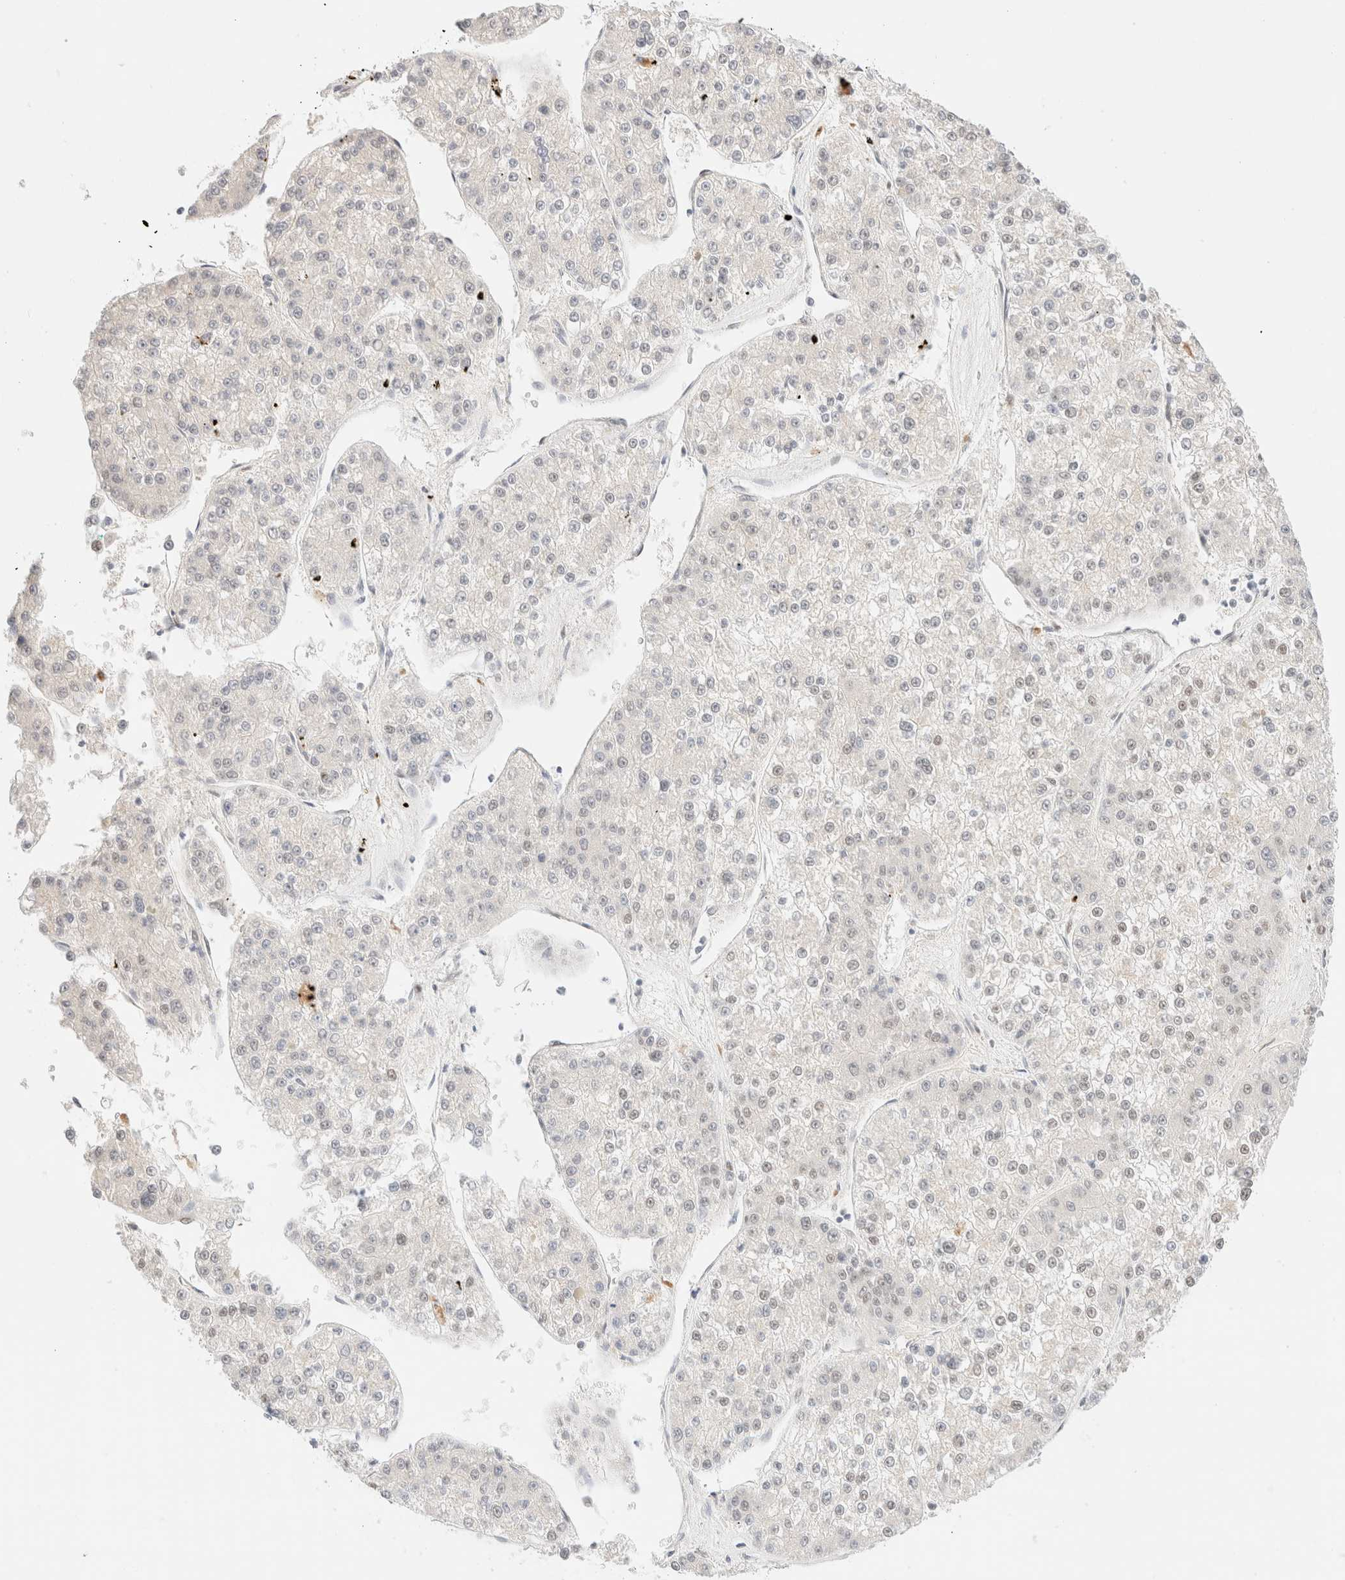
{"staining": {"intensity": "weak", "quantity": "<25%", "location": "nuclear"}, "tissue": "liver cancer", "cell_type": "Tumor cells", "image_type": "cancer", "snomed": [{"axis": "morphology", "description": "Carcinoma, Hepatocellular, NOS"}, {"axis": "topography", "description": "Liver"}], "caption": "Image shows no protein positivity in tumor cells of hepatocellular carcinoma (liver) tissue.", "gene": "CIC", "patient": {"sex": "female", "age": 73}}